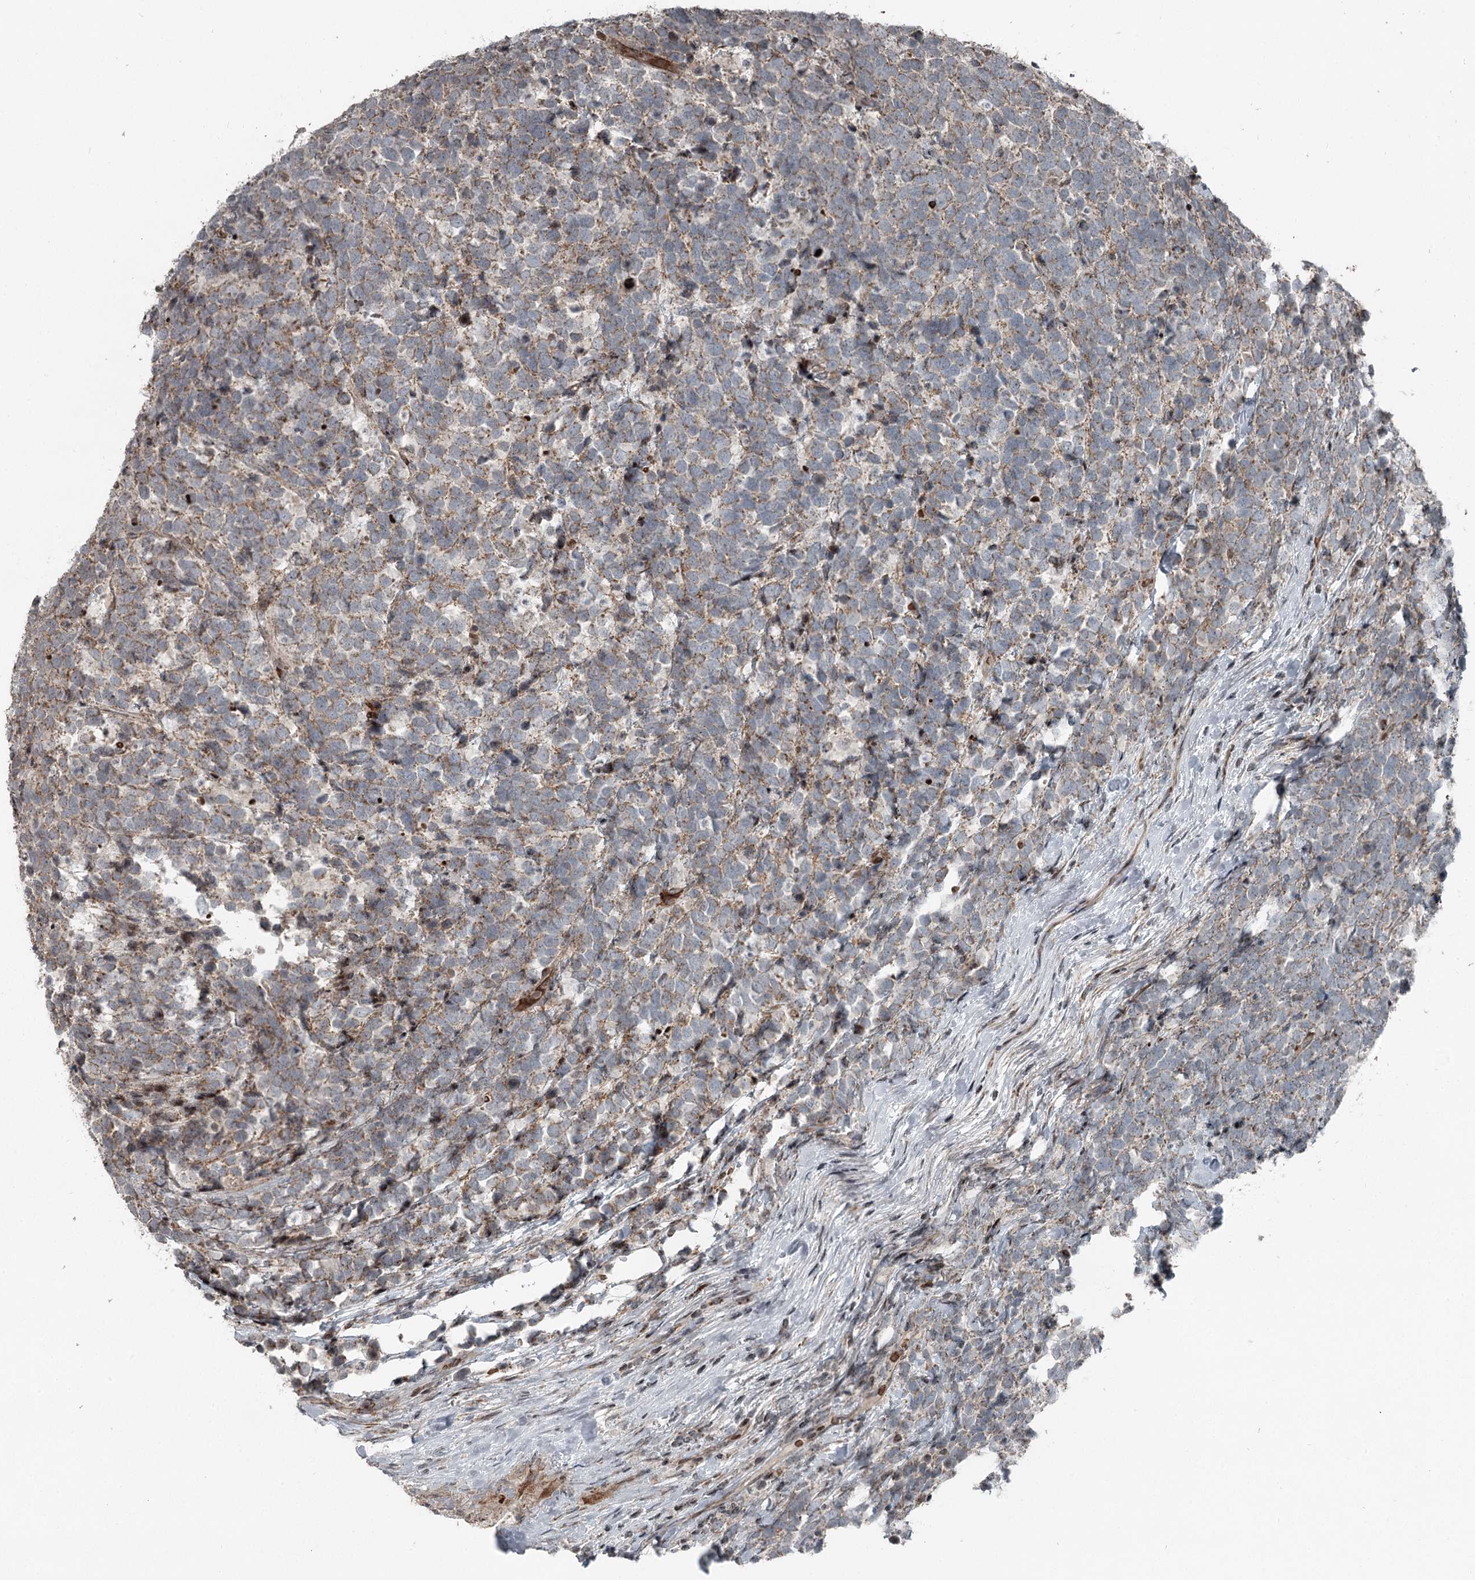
{"staining": {"intensity": "weak", "quantity": ">75%", "location": "cytoplasmic/membranous"}, "tissue": "urothelial cancer", "cell_type": "Tumor cells", "image_type": "cancer", "snomed": [{"axis": "morphology", "description": "Urothelial carcinoma, High grade"}, {"axis": "topography", "description": "Urinary bladder"}], "caption": "A brown stain highlights weak cytoplasmic/membranous staining of a protein in human urothelial cancer tumor cells. Immunohistochemistry (ihc) stains the protein in brown and the nuclei are stained blue.", "gene": "RASSF8", "patient": {"sex": "female", "age": 82}}